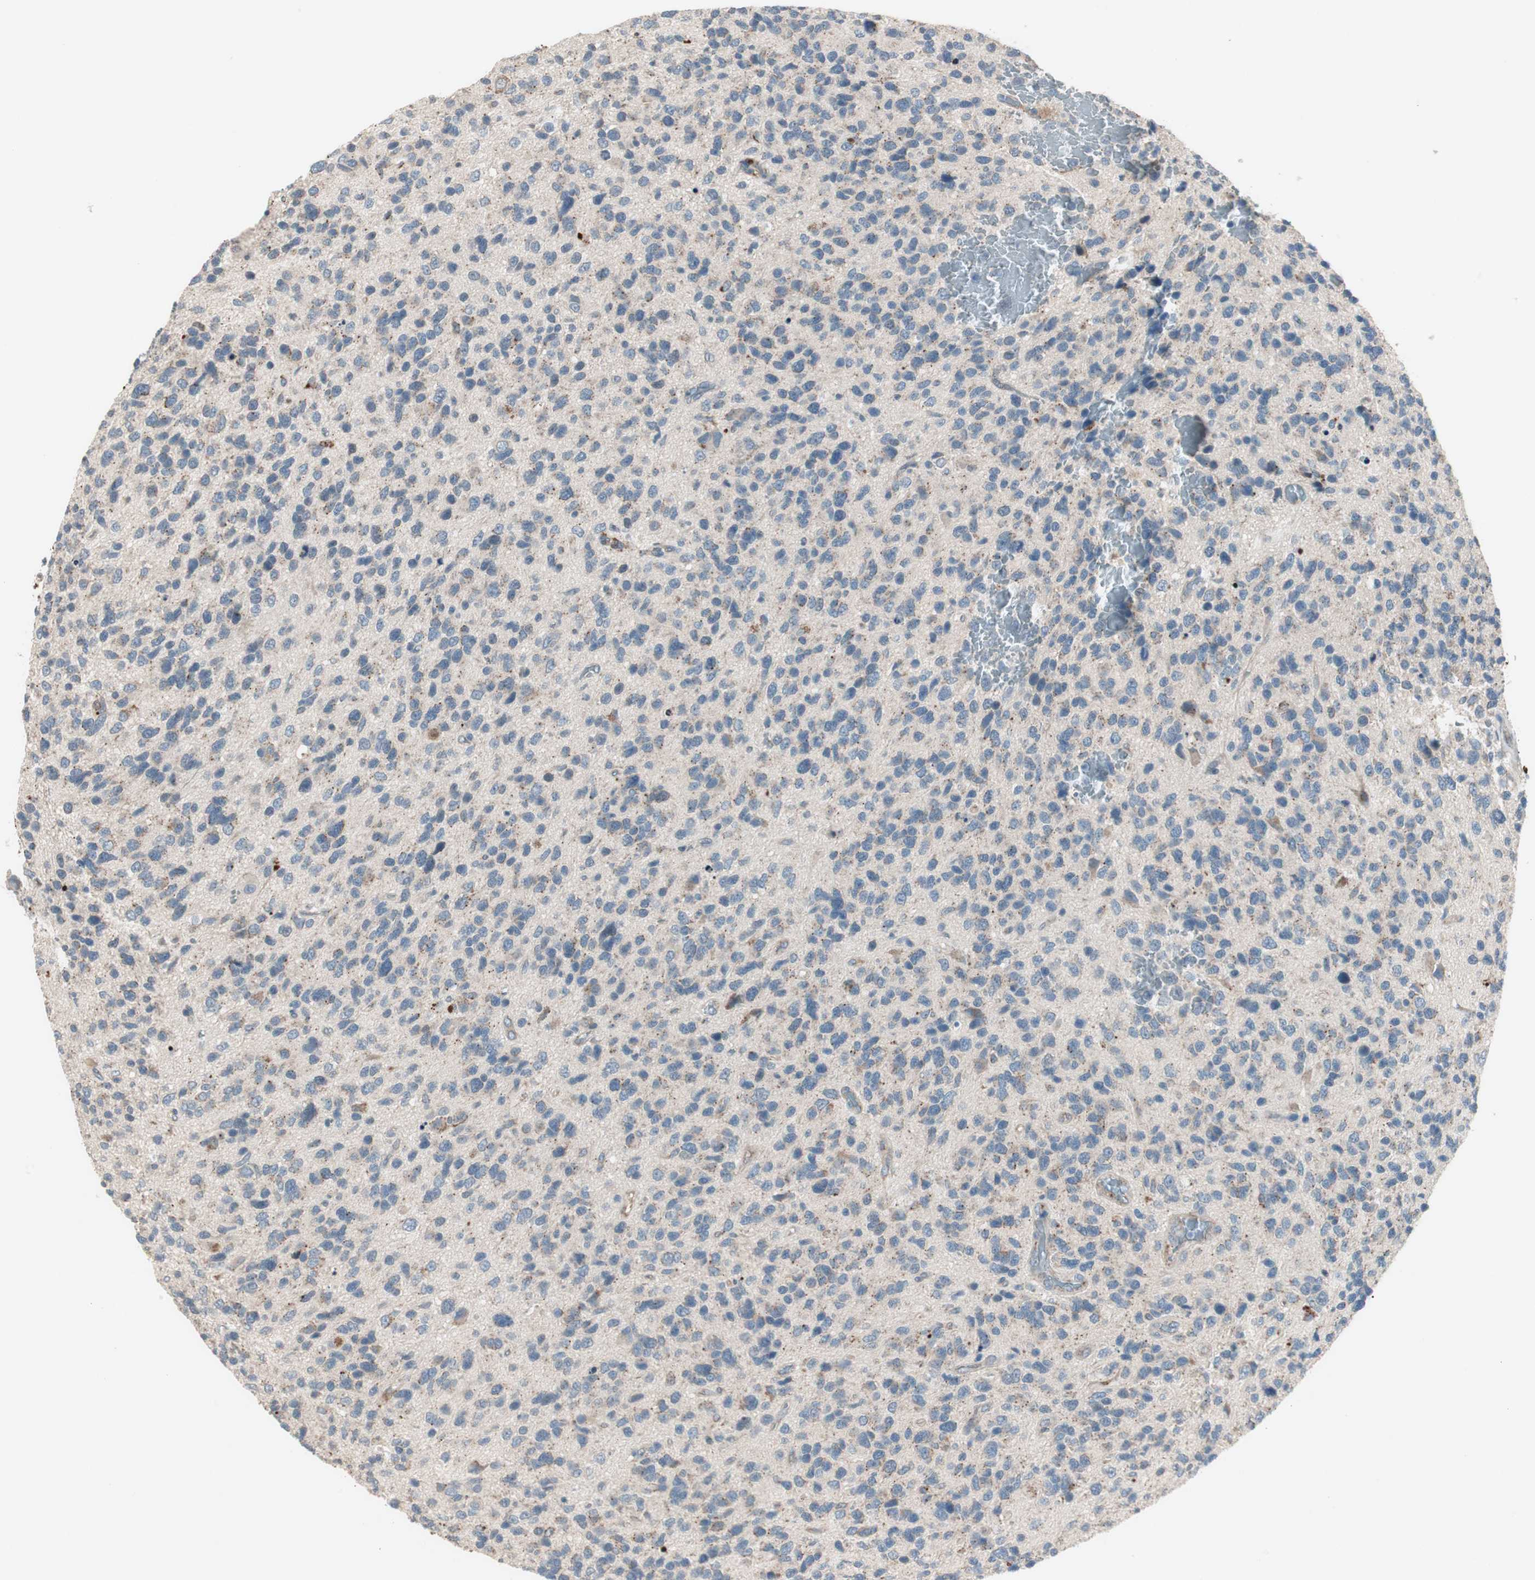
{"staining": {"intensity": "weak", "quantity": "25%-75%", "location": "cytoplasmic/membranous"}, "tissue": "glioma", "cell_type": "Tumor cells", "image_type": "cancer", "snomed": [{"axis": "morphology", "description": "Glioma, malignant, High grade"}, {"axis": "topography", "description": "Brain"}], "caption": "Immunohistochemistry (IHC) histopathology image of neoplastic tissue: human malignant glioma (high-grade) stained using immunohistochemistry reveals low levels of weak protein expression localized specifically in the cytoplasmic/membranous of tumor cells, appearing as a cytoplasmic/membranous brown color.", "gene": "FGFR4", "patient": {"sex": "female", "age": 58}}